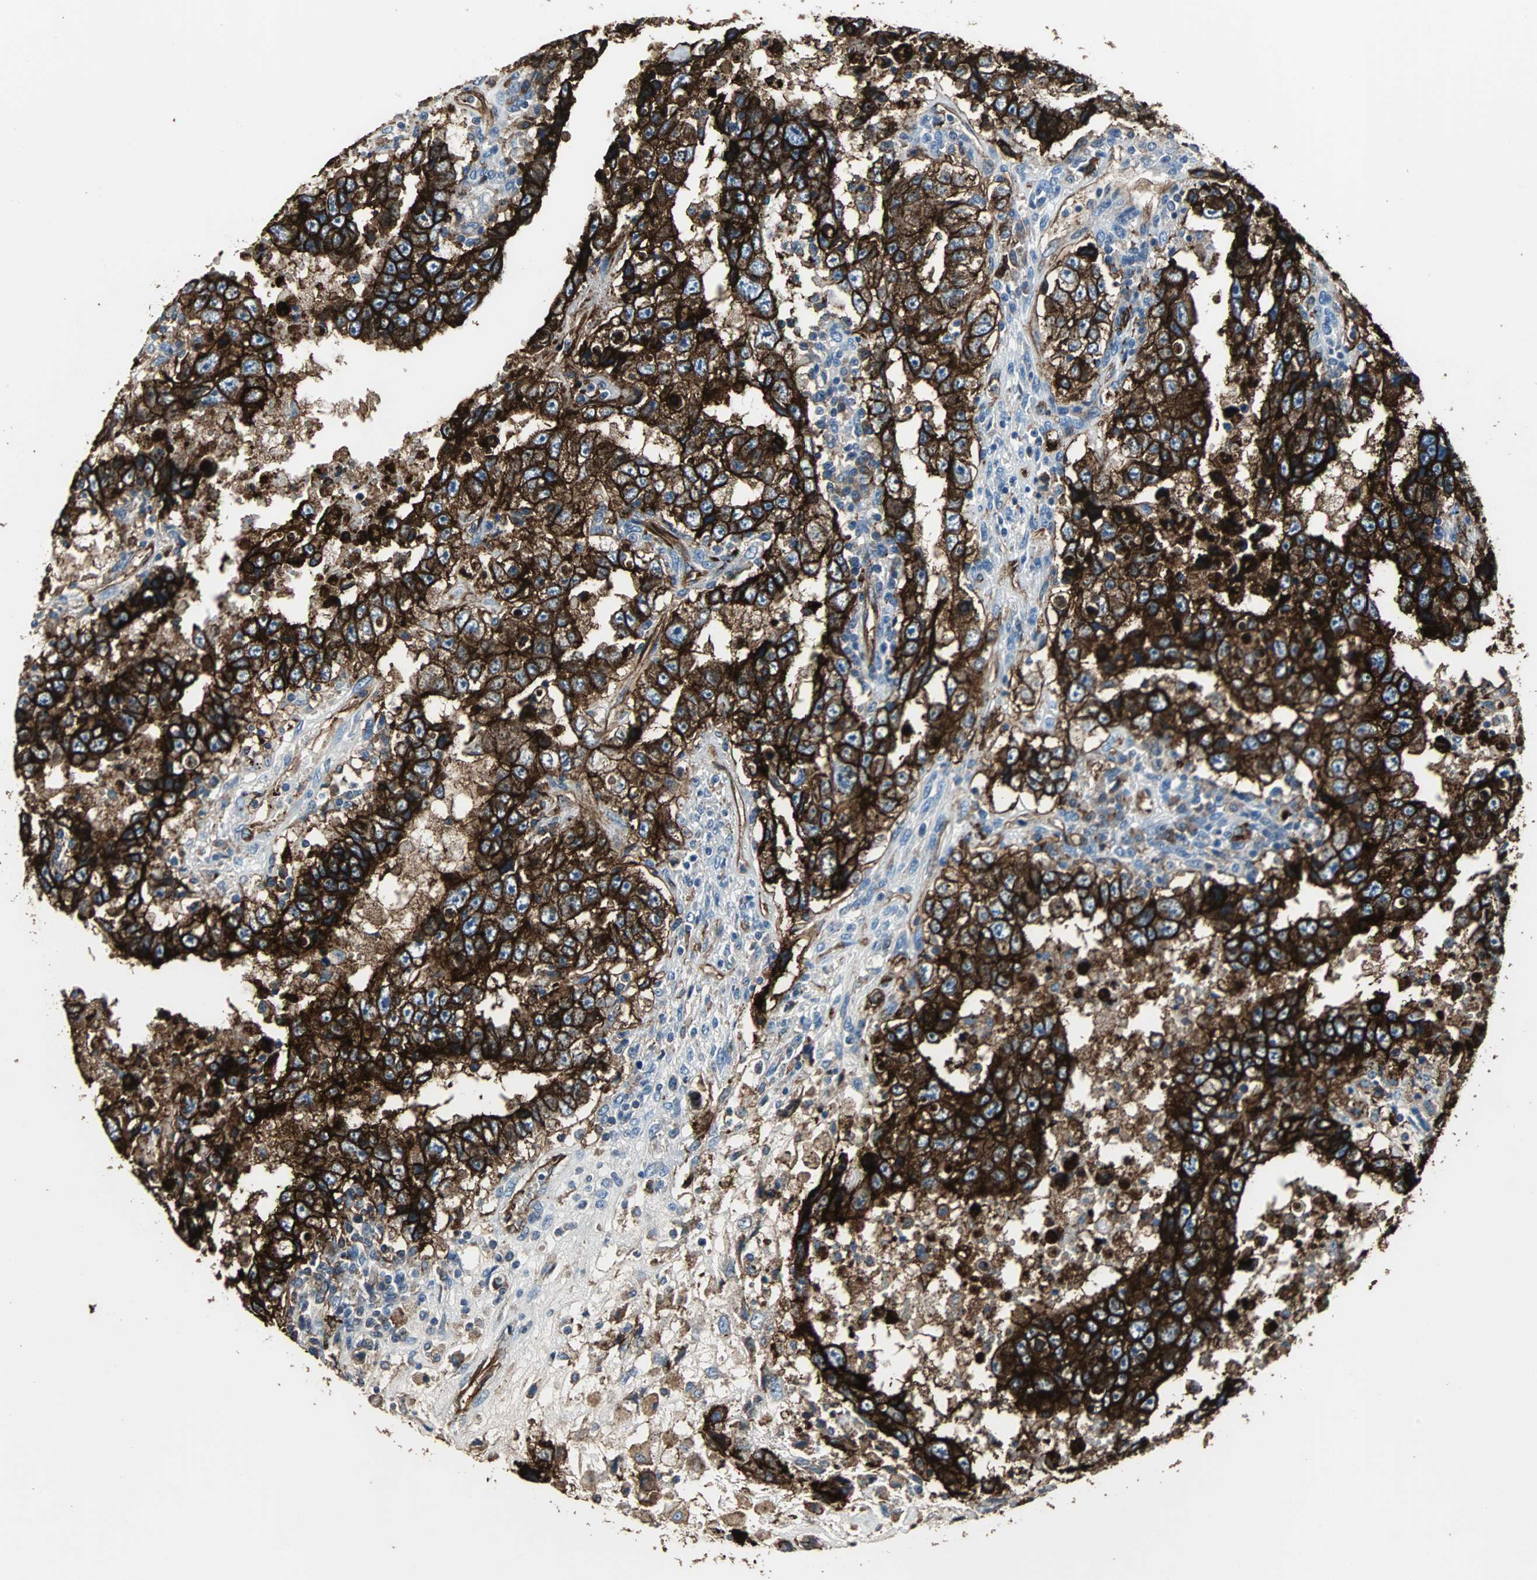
{"staining": {"intensity": "strong", "quantity": ">75%", "location": "cytoplasmic/membranous"}, "tissue": "testis cancer", "cell_type": "Tumor cells", "image_type": "cancer", "snomed": [{"axis": "morphology", "description": "Carcinoma, Embryonal, NOS"}, {"axis": "topography", "description": "Testis"}], "caption": "Immunohistochemistry (DAB (3,3'-diaminobenzidine)) staining of human embryonal carcinoma (testis) exhibits strong cytoplasmic/membranous protein expression in approximately >75% of tumor cells.", "gene": "F11R", "patient": {"sex": "male", "age": 26}}